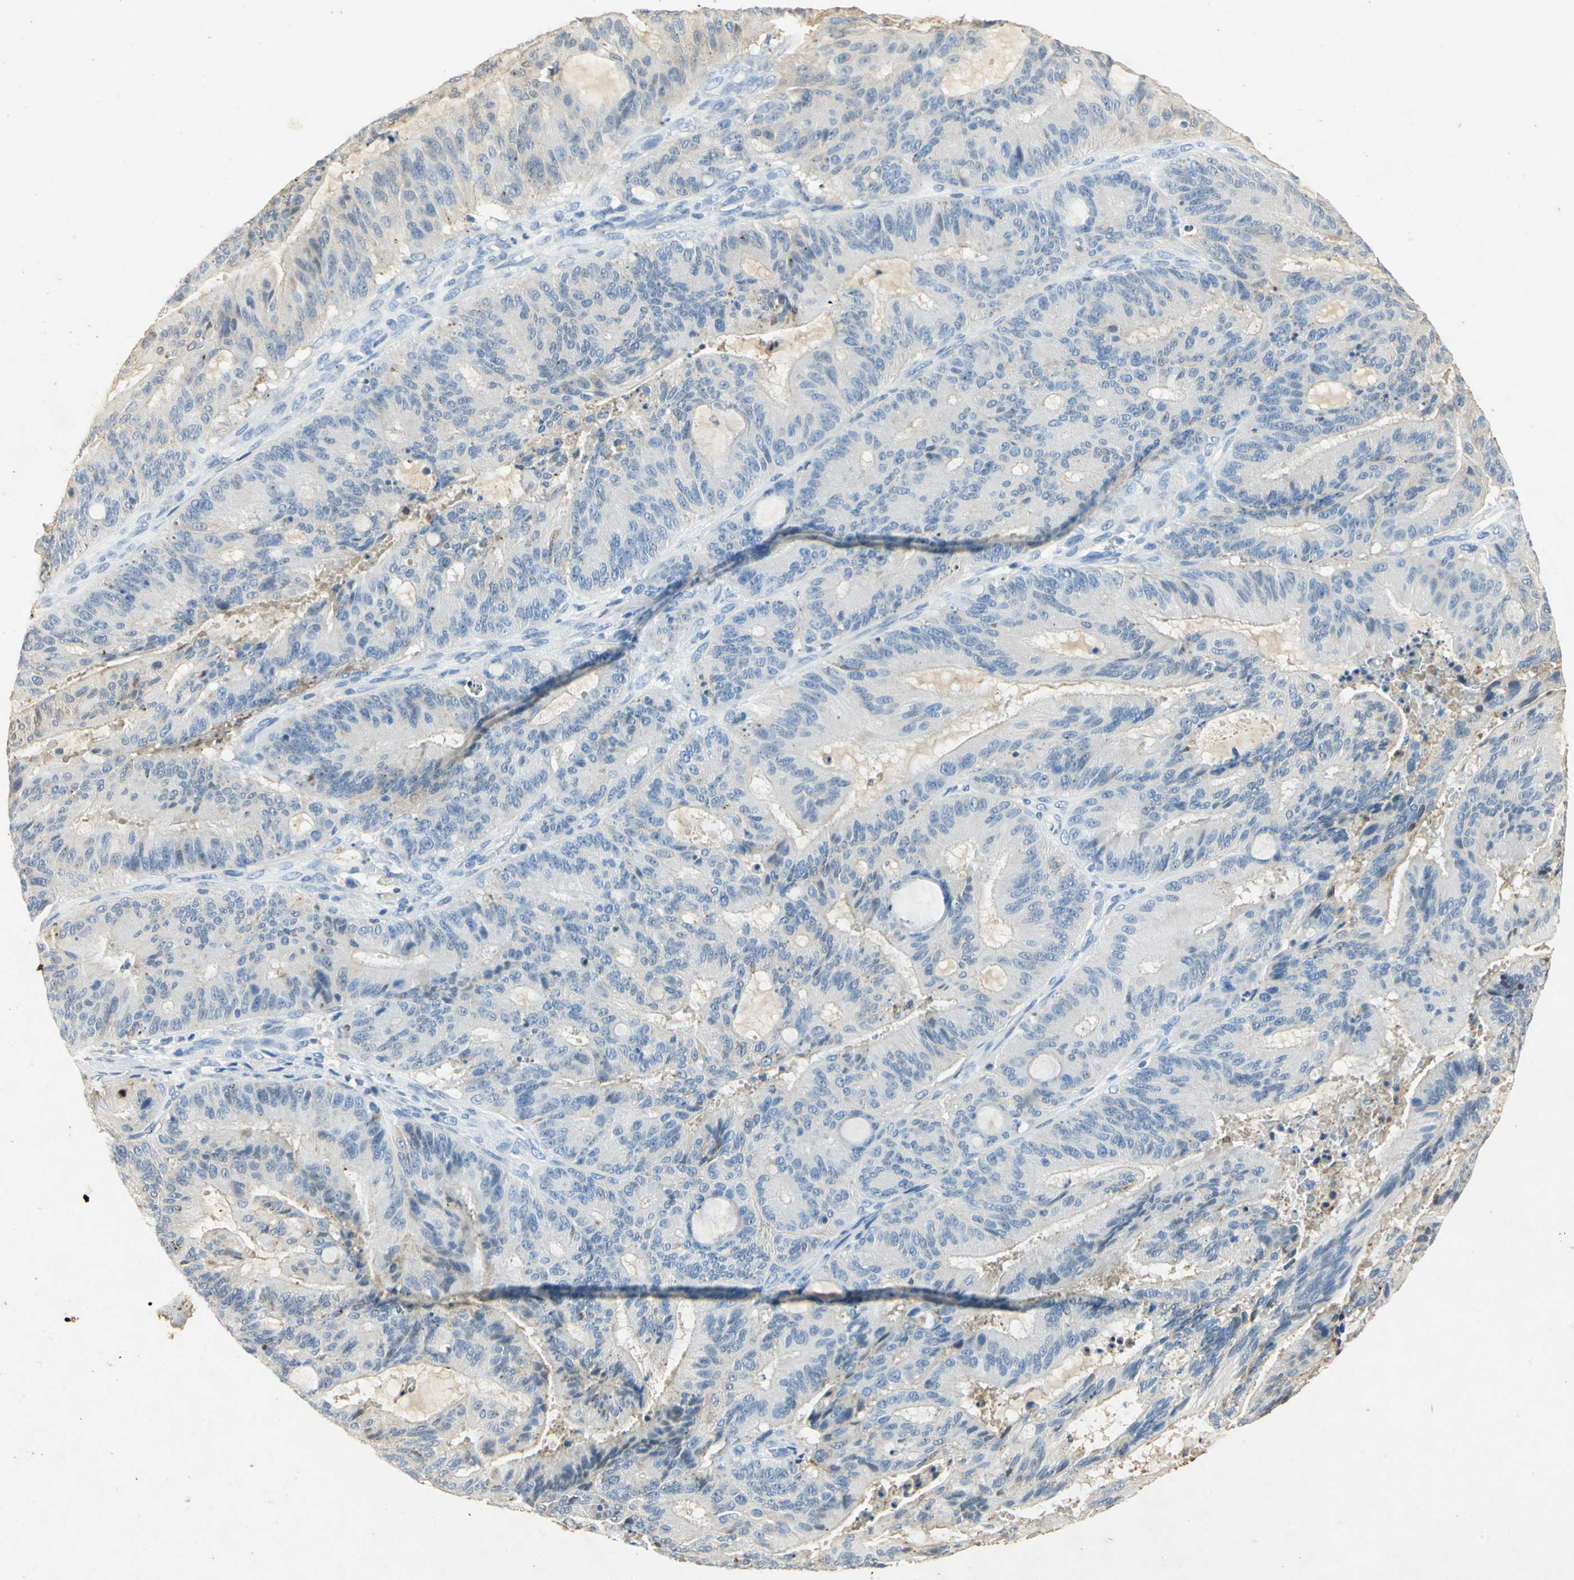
{"staining": {"intensity": "negative", "quantity": "none", "location": "none"}, "tissue": "liver cancer", "cell_type": "Tumor cells", "image_type": "cancer", "snomed": [{"axis": "morphology", "description": "Cholangiocarcinoma"}, {"axis": "topography", "description": "Liver"}], "caption": "The image displays no significant positivity in tumor cells of cholangiocarcinoma (liver).", "gene": "ANXA4", "patient": {"sex": "female", "age": 73}}